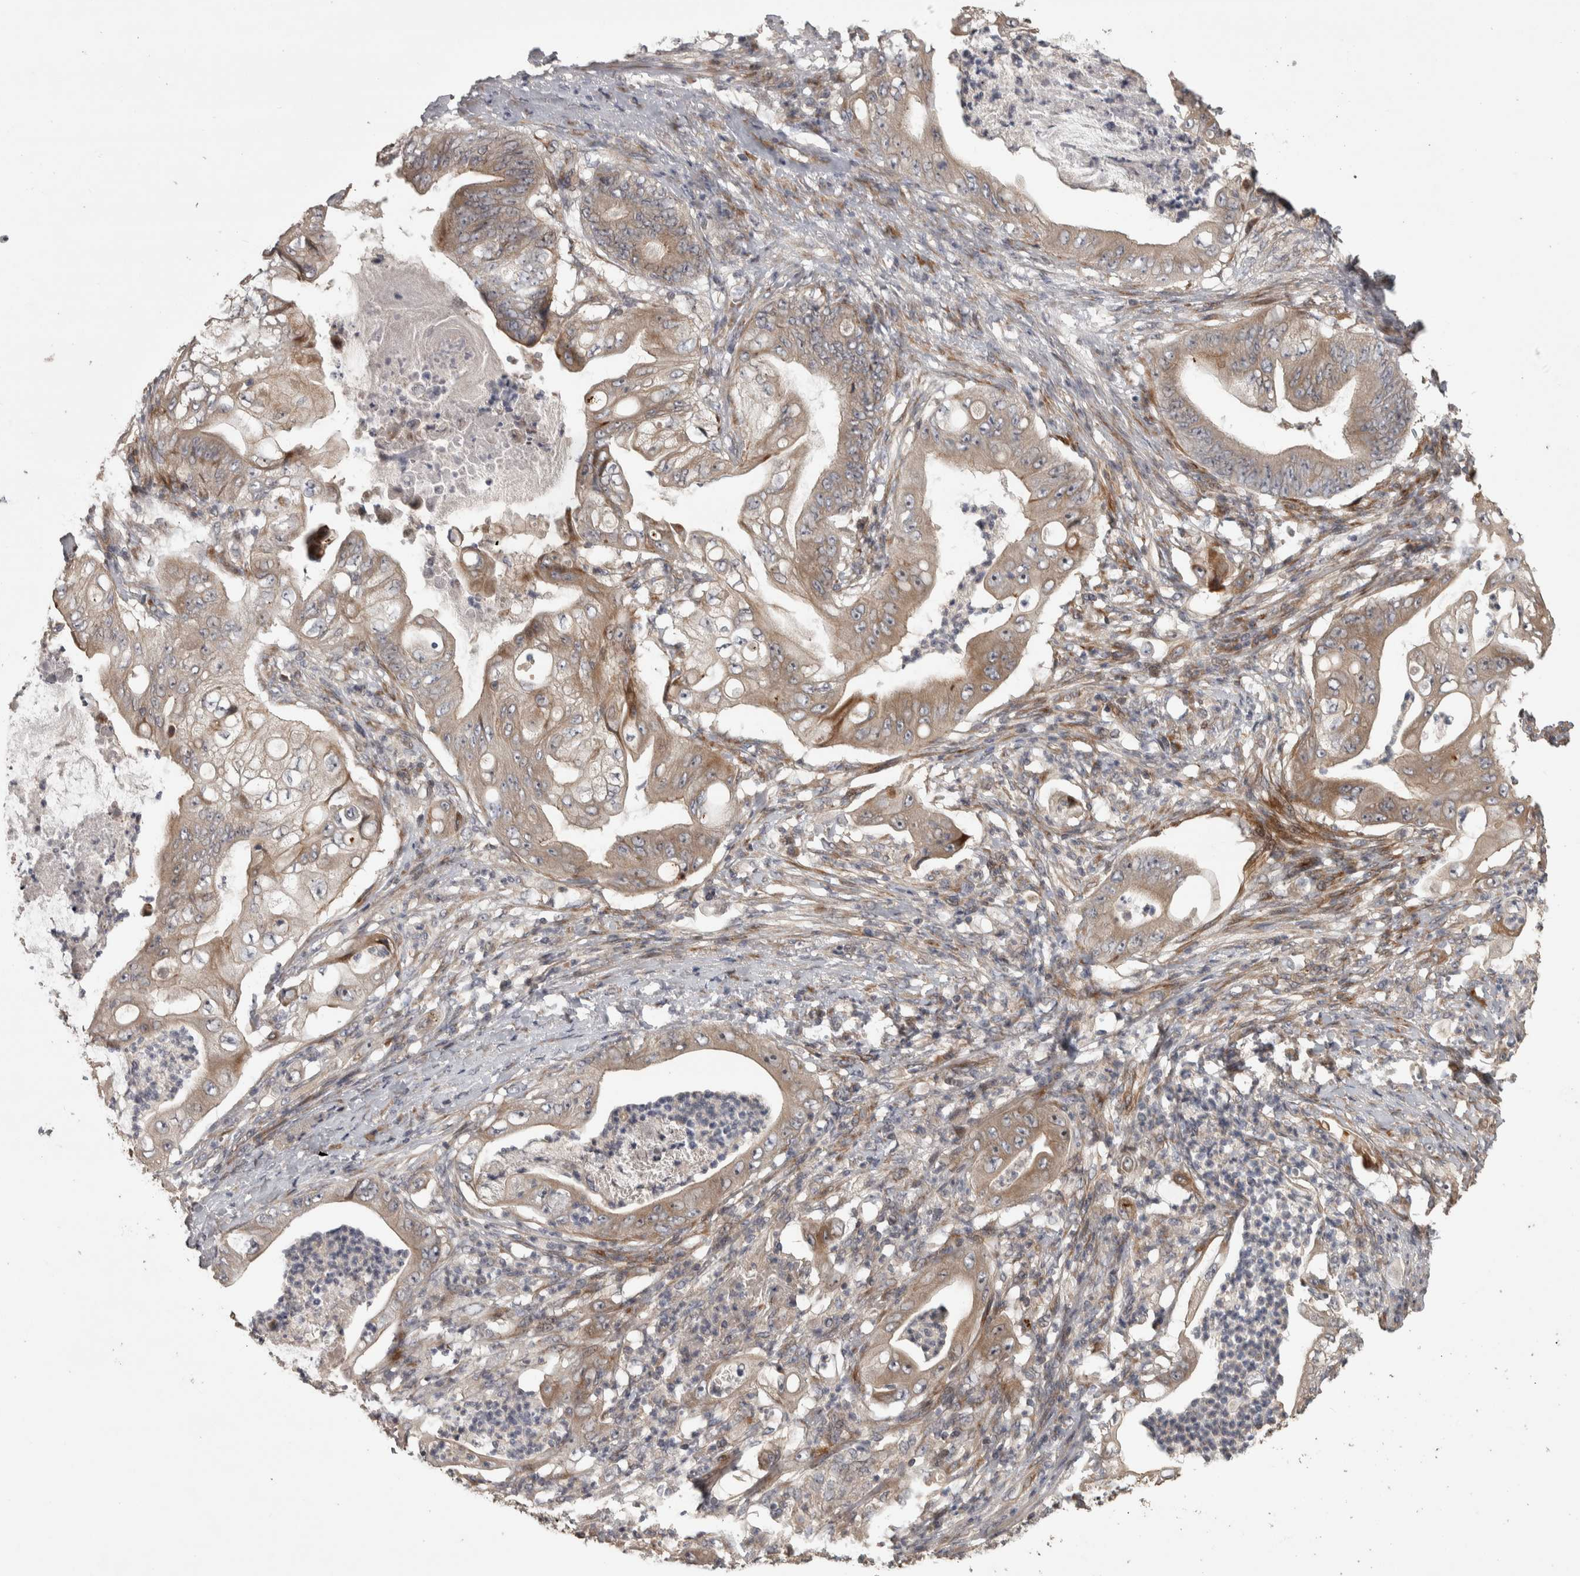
{"staining": {"intensity": "weak", "quantity": ">75%", "location": "cytoplasmic/membranous"}, "tissue": "stomach cancer", "cell_type": "Tumor cells", "image_type": "cancer", "snomed": [{"axis": "morphology", "description": "Adenocarcinoma, NOS"}, {"axis": "topography", "description": "Stomach"}], "caption": "The photomicrograph shows staining of adenocarcinoma (stomach), revealing weak cytoplasmic/membranous protein staining (brown color) within tumor cells. The staining was performed using DAB, with brown indicating positive protein expression. Nuclei are stained blue with hematoxylin.", "gene": "ERAL1", "patient": {"sex": "female", "age": 73}}